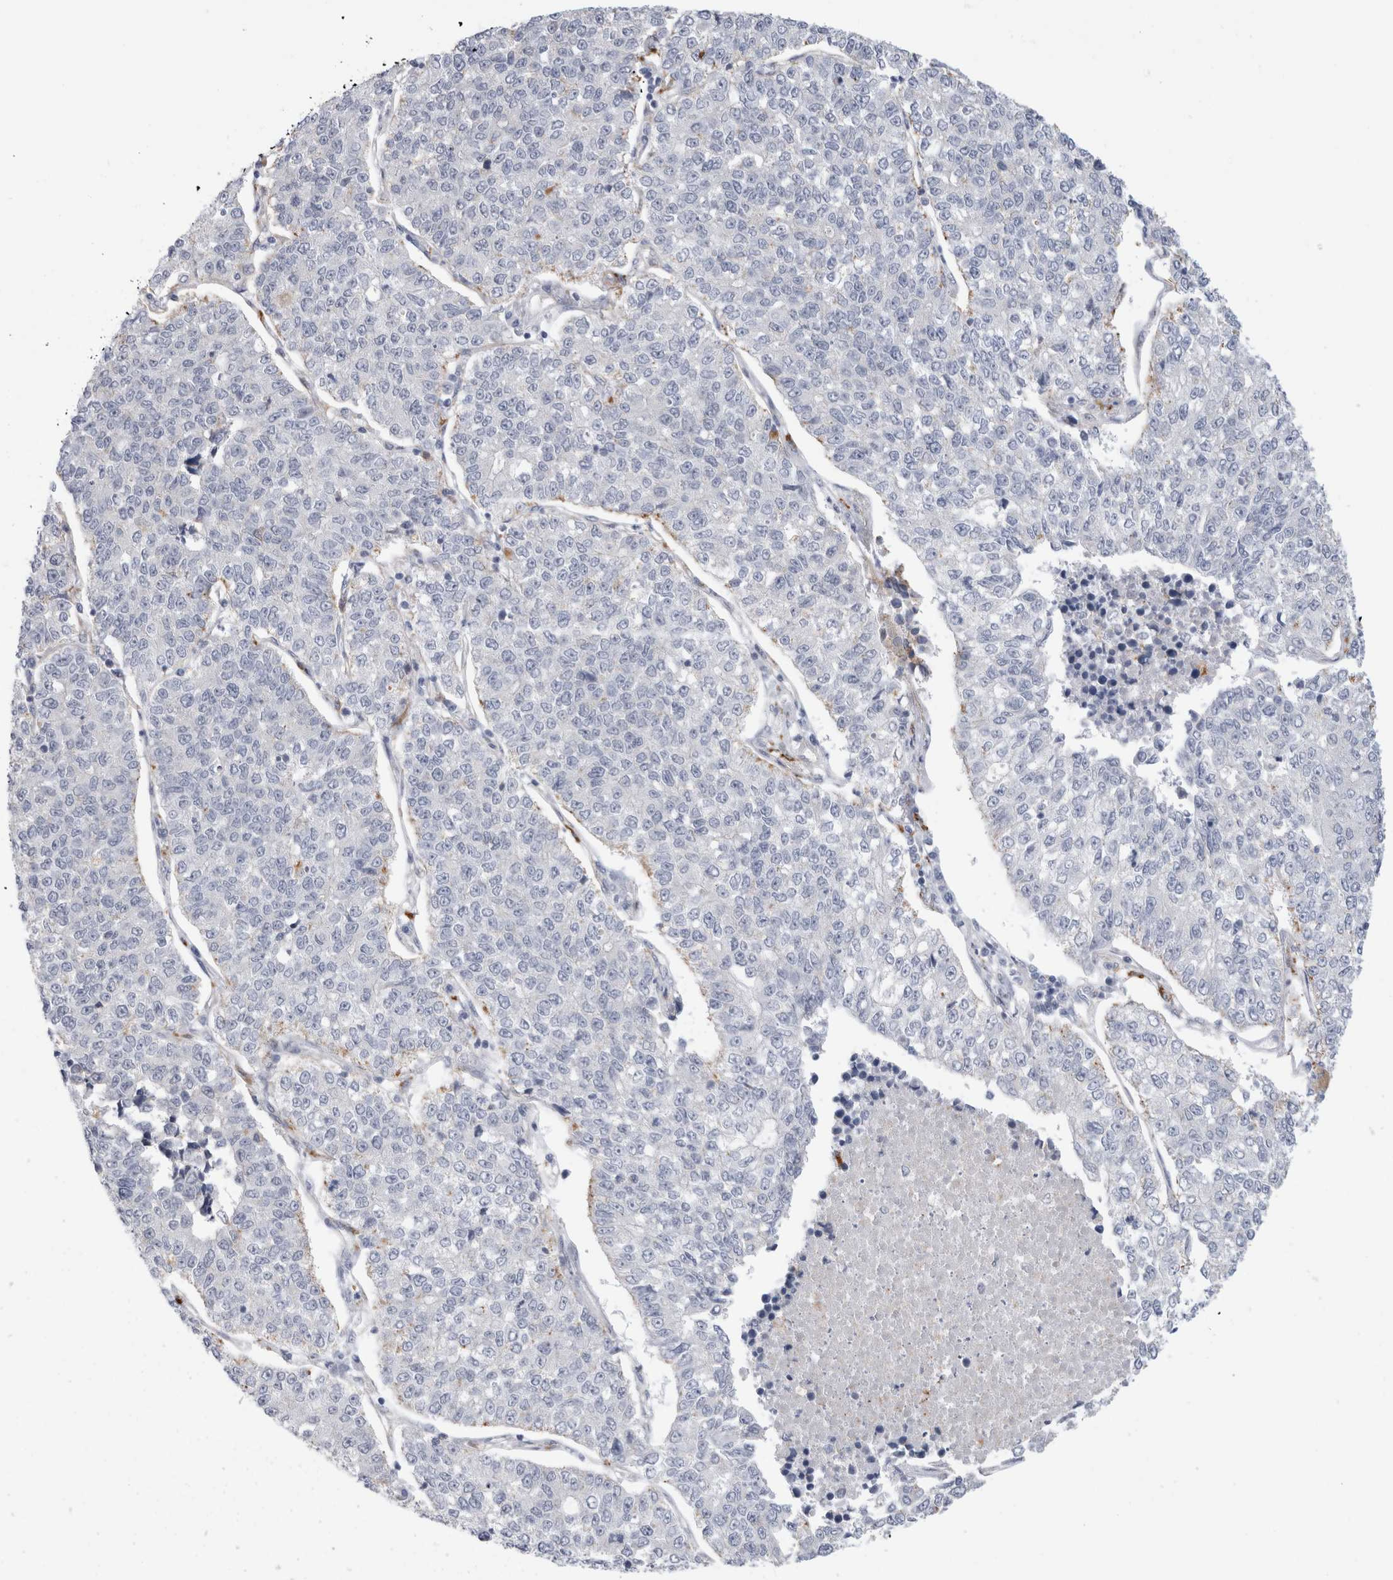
{"staining": {"intensity": "negative", "quantity": "none", "location": "none"}, "tissue": "lung cancer", "cell_type": "Tumor cells", "image_type": "cancer", "snomed": [{"axis": "morphology", "description": "Adenocarcinoma, NOS"}, {"axis": "topography", "description": "Lung"}], "caption": "The photomicrograph shows no significant staining in tumor cells of lung cancer (adenocarcinoma). The staining is performed using DAB (3,3'-diaminobenzidine) brown chromogen with nuclei counter-stained in using hematoxylin.", "gene": "ANKMY1", "patient": {"sex": "male", "age": 49}}